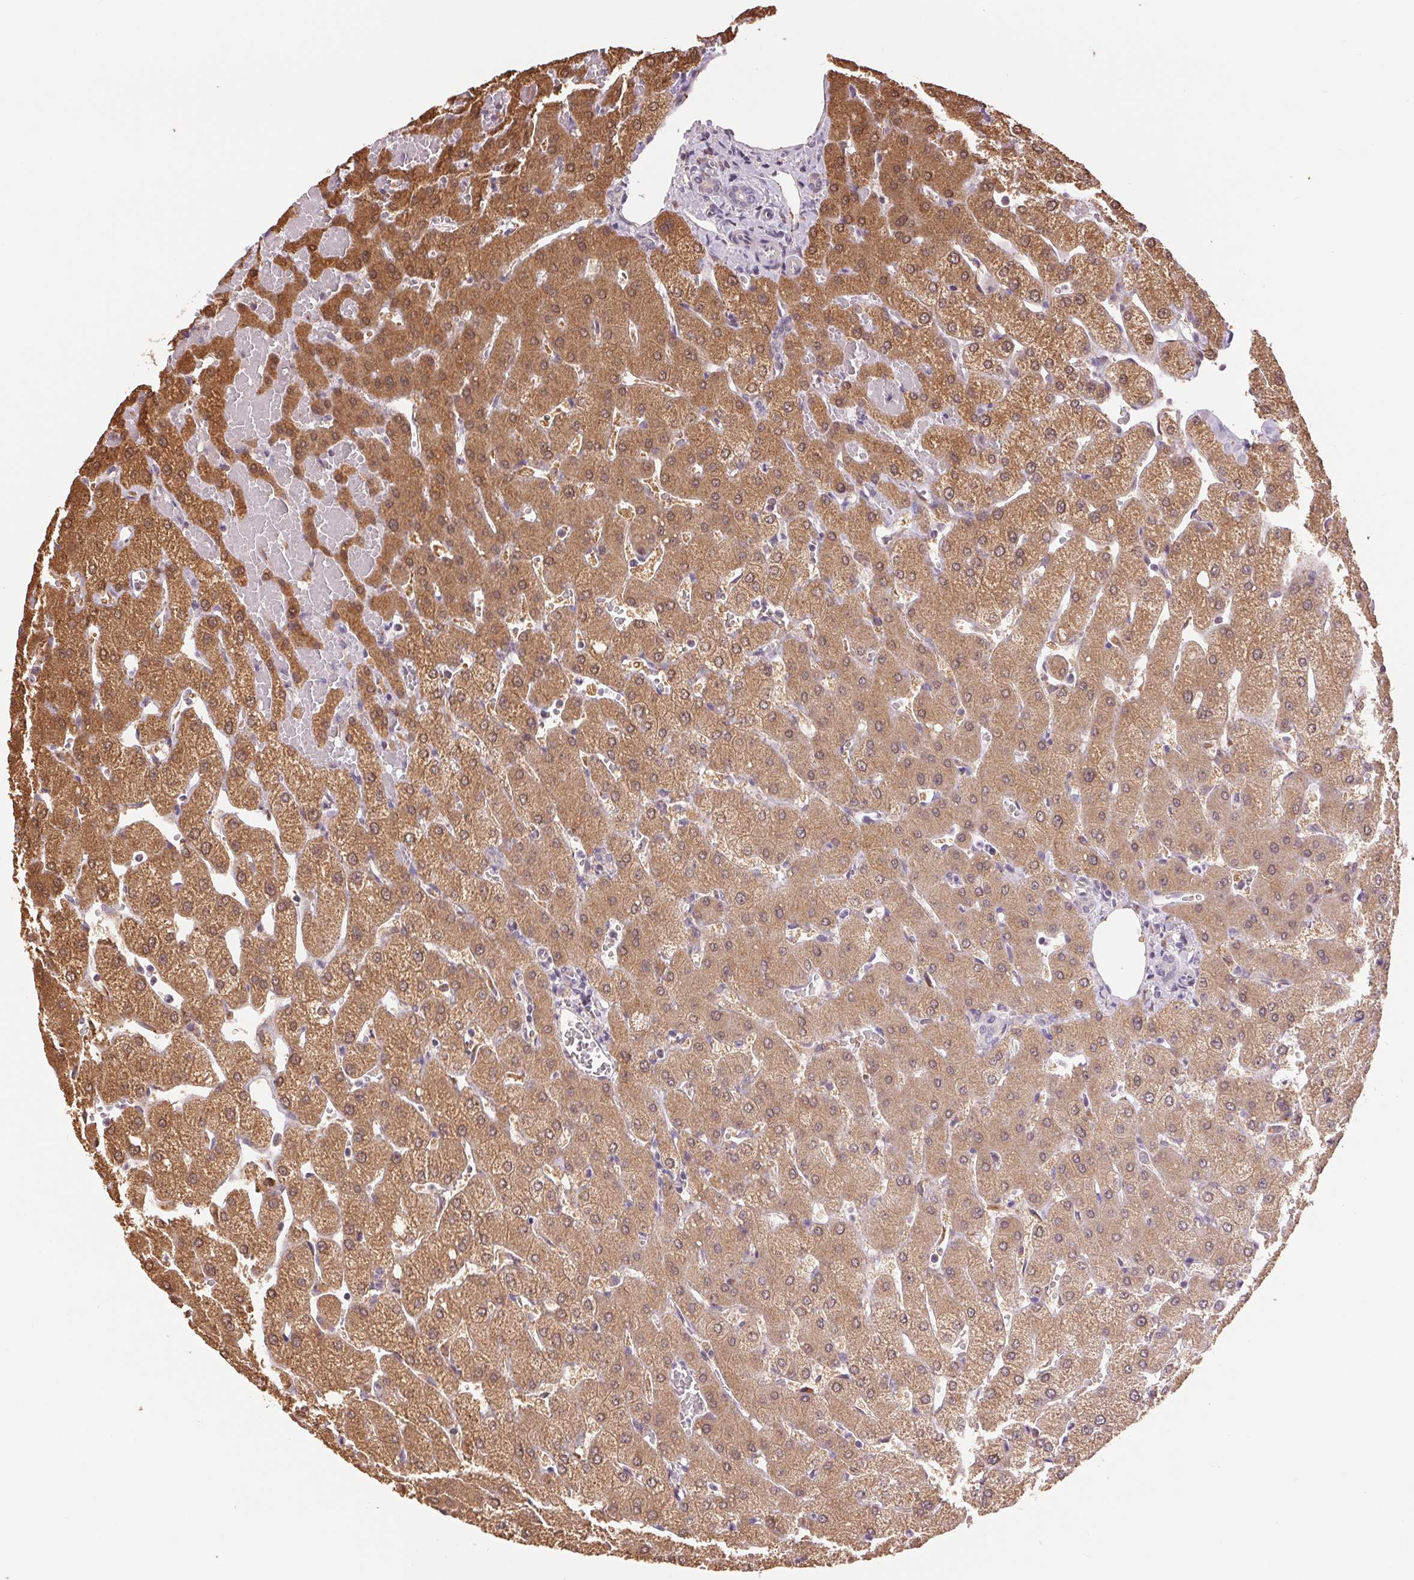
{"staining": {"intensity": "negative", "quantity": "none", "location": "none"}, "tissue": "liver", "cell_type": "Cholangiocytes", "image_type": "normal", "snomed": [{"axis": "morphology", "description": "Normal tissue, NOS"}, {"axis": "topography", "description": "Liver"}], "caption": "Photomicrograph shows no protein expression in cholangiocytes of benign liver. Nuclei are stained in blue.", "gene": "DGUOK", "patient": {"sex": "female", "age": 54}}